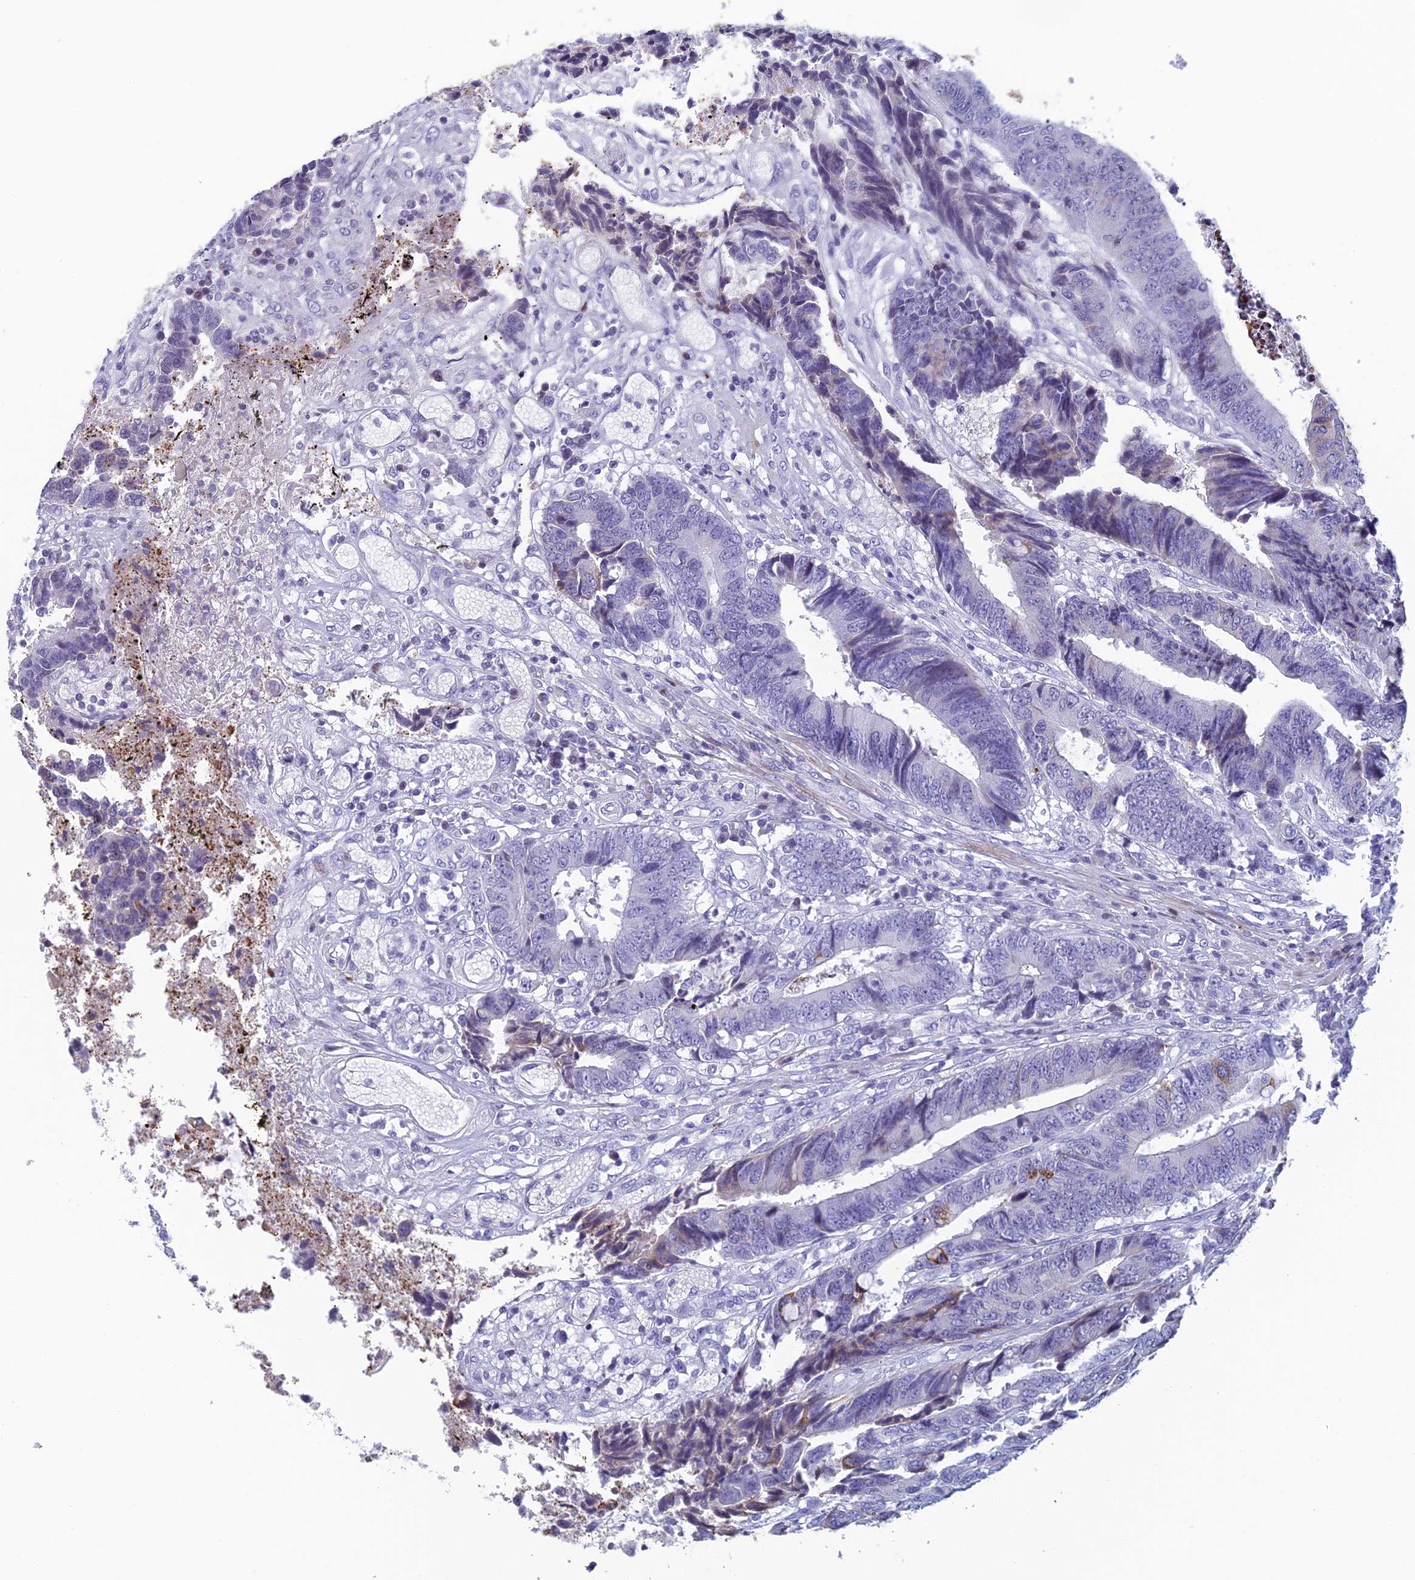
{"staining": {"intensity": "weak", "quantity": "<25%", "location": "cytoplasmic/membranous"}, "tissue": "colorectal cancer", "cell_type": "Tumor cells", "image_type": "cancer", "snomed": [{"axis": "morphology", "description": "Adenocarcinoma, NOS"}, {"axis": "topography", "description": "Rectum"}], "caption": "Immunohistochemistry of colorectal cancer demonstrates no staining in tumor cells.", "gene": "REXO5", "patient": {"sex": "male", "age": 84}}